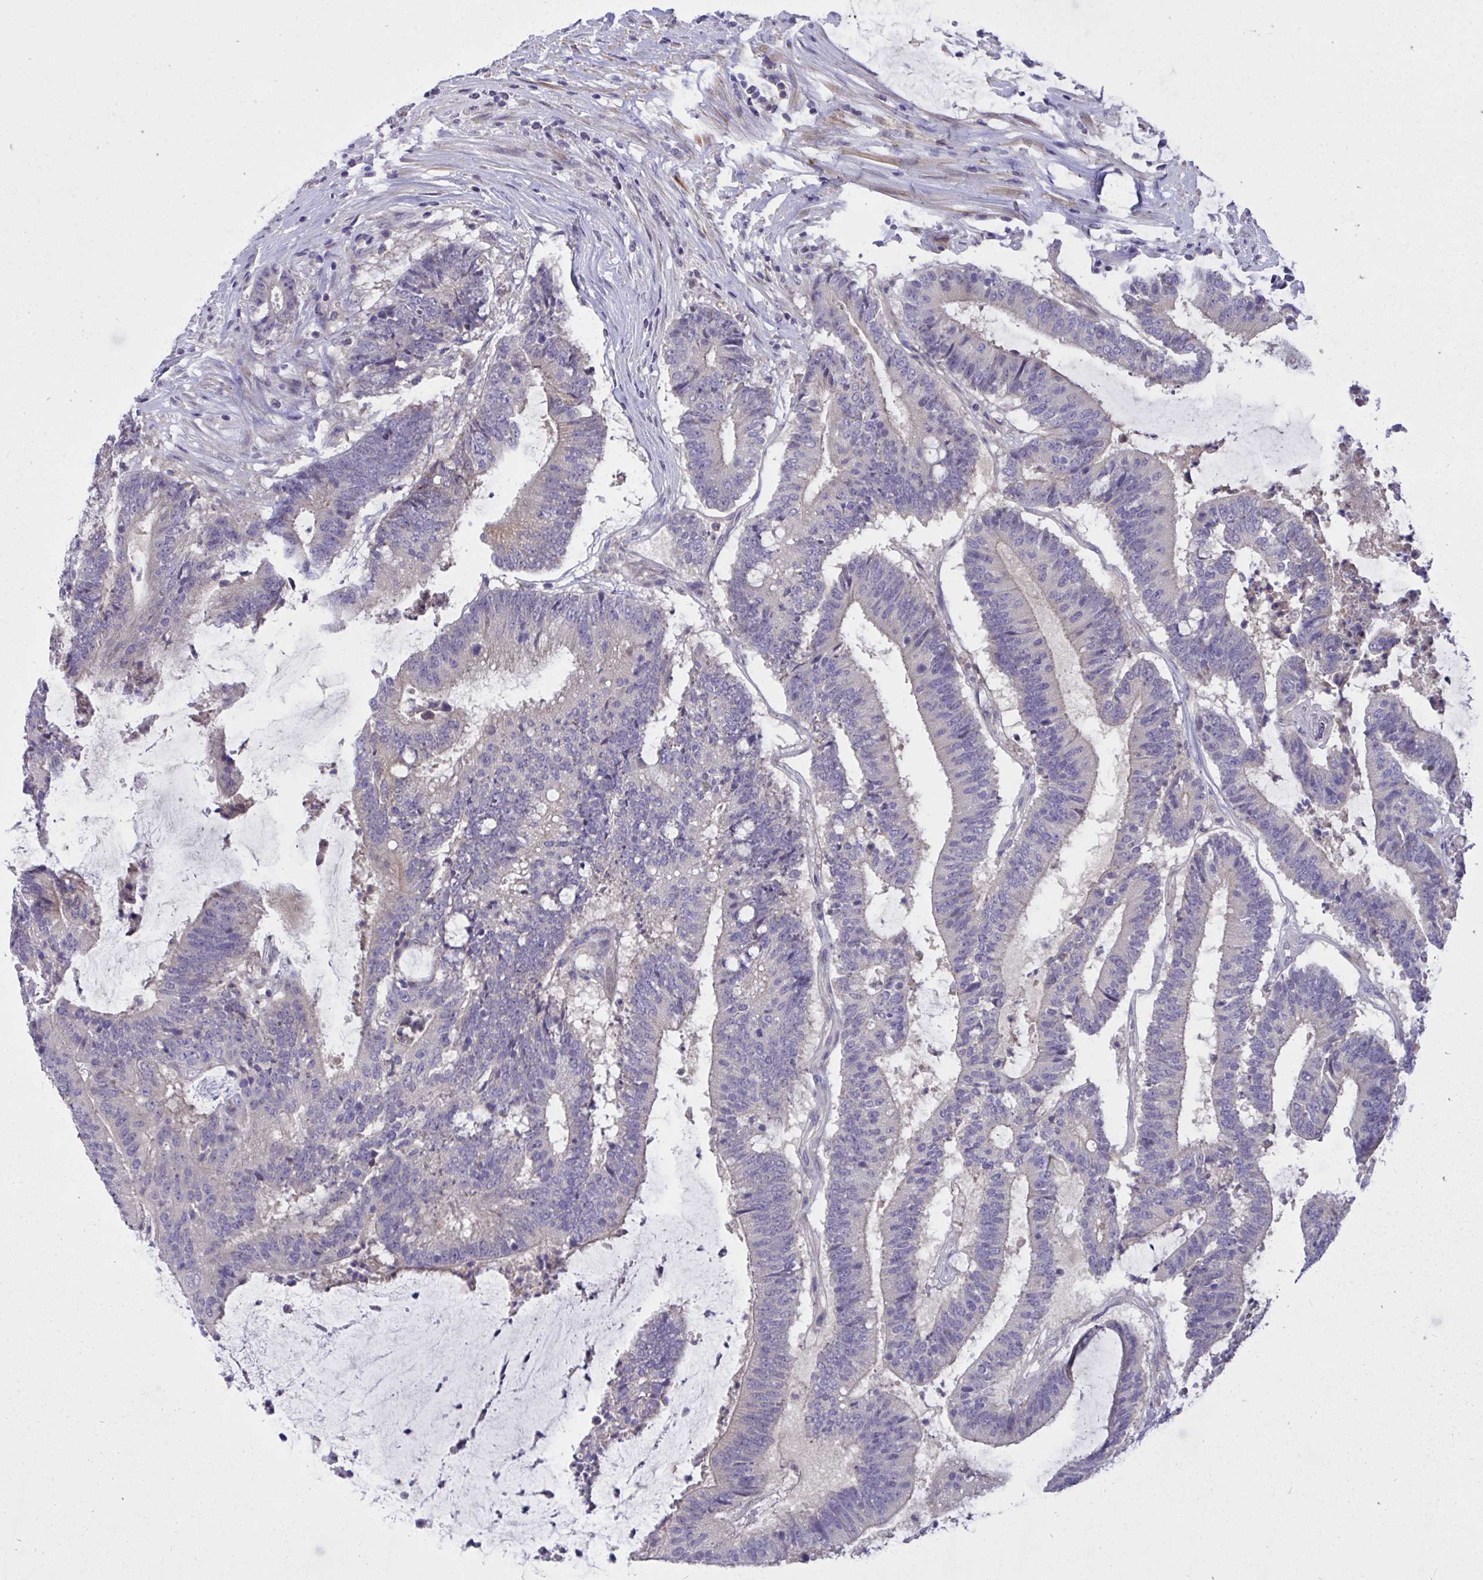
{"staining": {"intensity": "negative", "quantity": "none", "location": "none"}, "tissue": "colorectal cancer", "cell_type": "Tumor cells", "image_type": "cancer", "snomed": [{"axis": "morphology", "description": "Adenocarcinoma, NOS"}, {"axis": "topography", "description": "Colon"}], "caption": "DAB (3,3'-diaminobenzidine) immunohistochemical staining of human adenocarcinoma (colorectal) exhibits no significant positivity in tumor cells. The staining is performed using DAB (3,3'-diaminobenzidine) brown chromogen with nuclei counter-stained in using hematoxylin.", "gene": "C19orf54", "patient": {"sex": "female", "age": 43}}